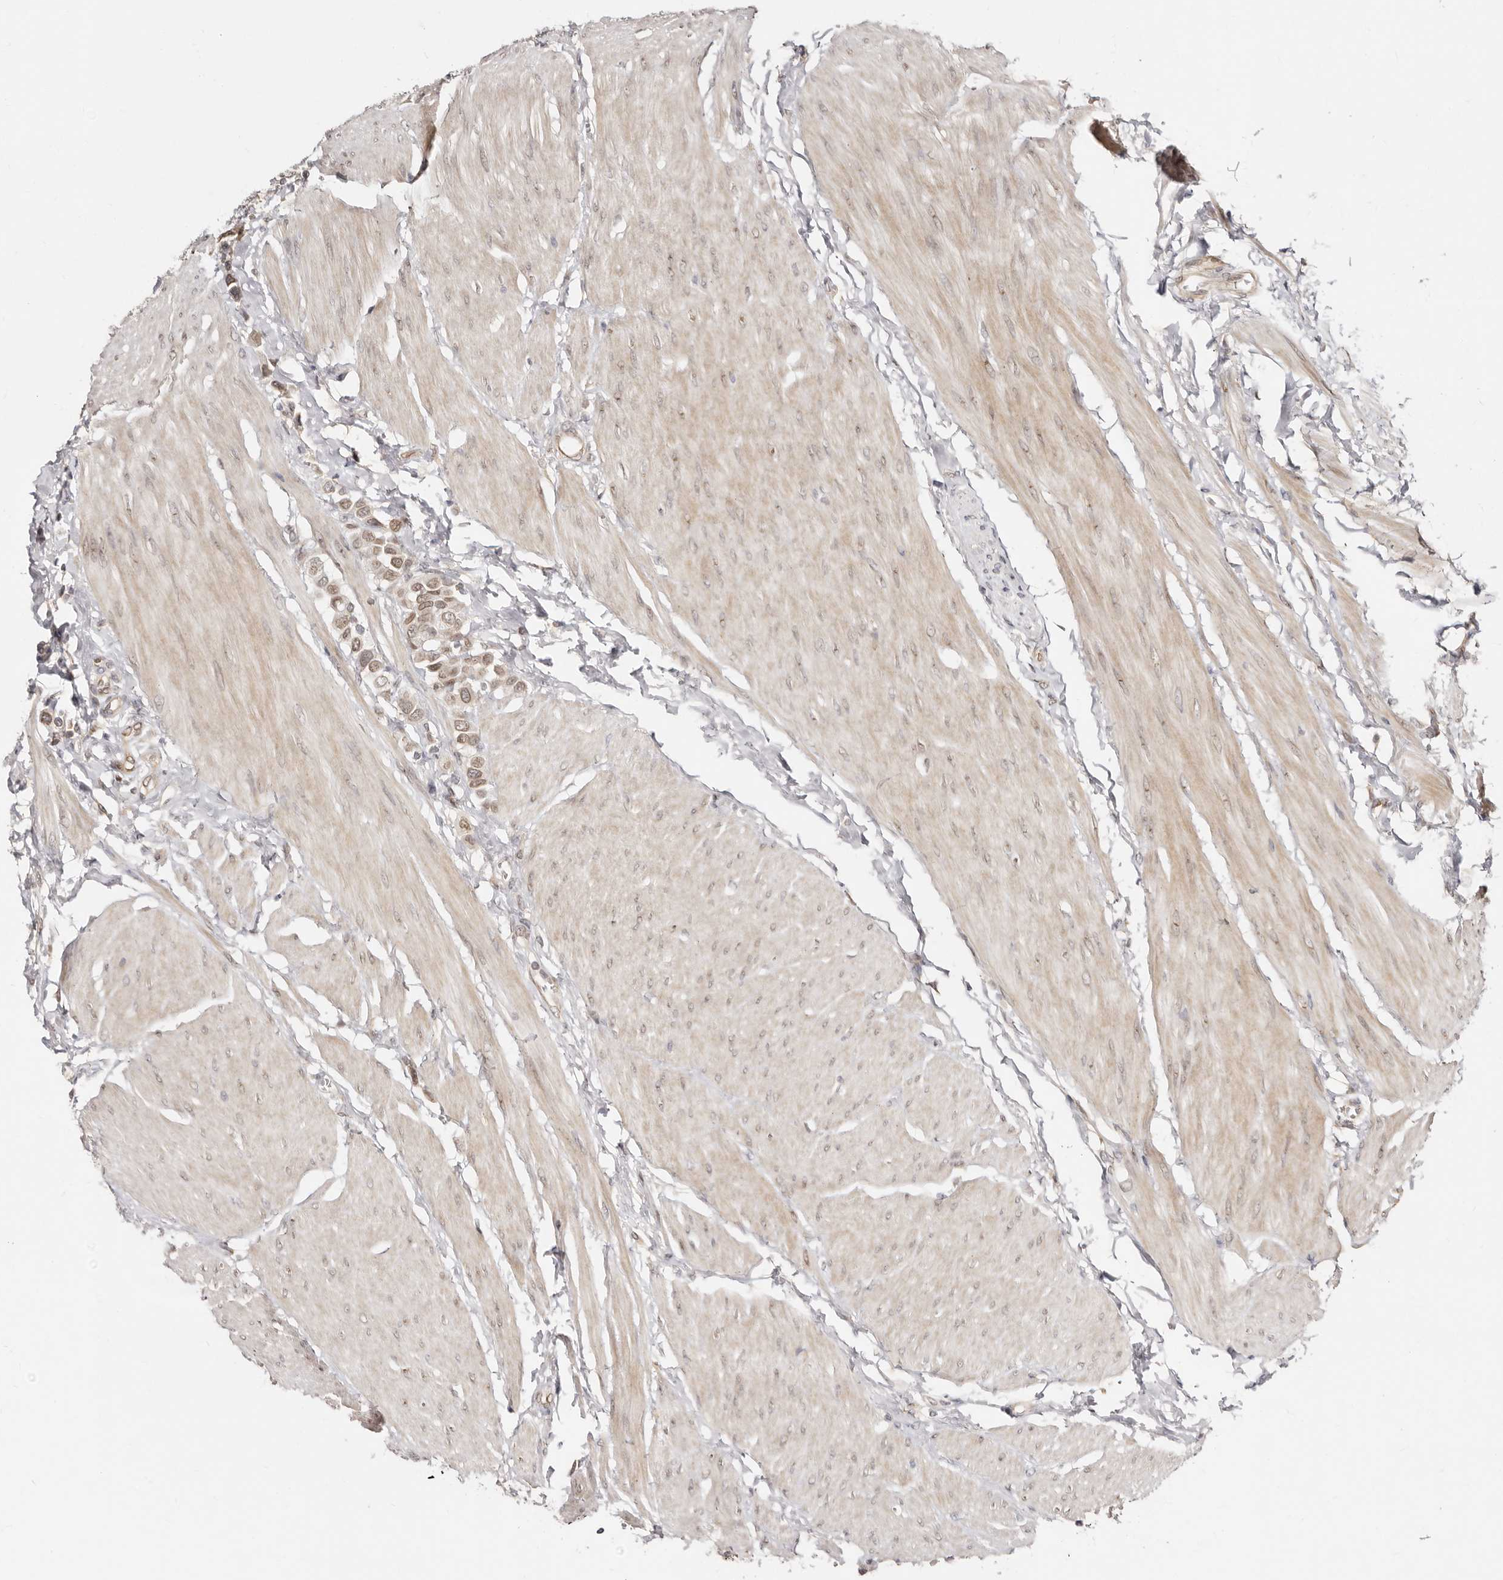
{"staining": {"intensity": "moderate", "quantity": ">75%", "location": "nuclear"}, "tissue": "urothelial cancer", "cell_type": "Tumor cells", "image_type": "cancer", "snomed": [{"axis": "morphology", "description": "Urothelial carcinoma, High grade"}, {"axis": "topography", "description": "Urinary bladder"}], "caption": "A high-resolution photomicrograph shows immunohistochemistry staining of urothelial carcinoma (high-grade), which reveals moderate nuclear positivity in approximately >75% of tumor cells. (Stains: DAB (3,3'-diaminobenzidine) in brown, nuclei in blue, Microscopy: brightfield microscopy at high magnification).", "gene": "LCORL", "patient": {"sex": "male", "age": 50}}